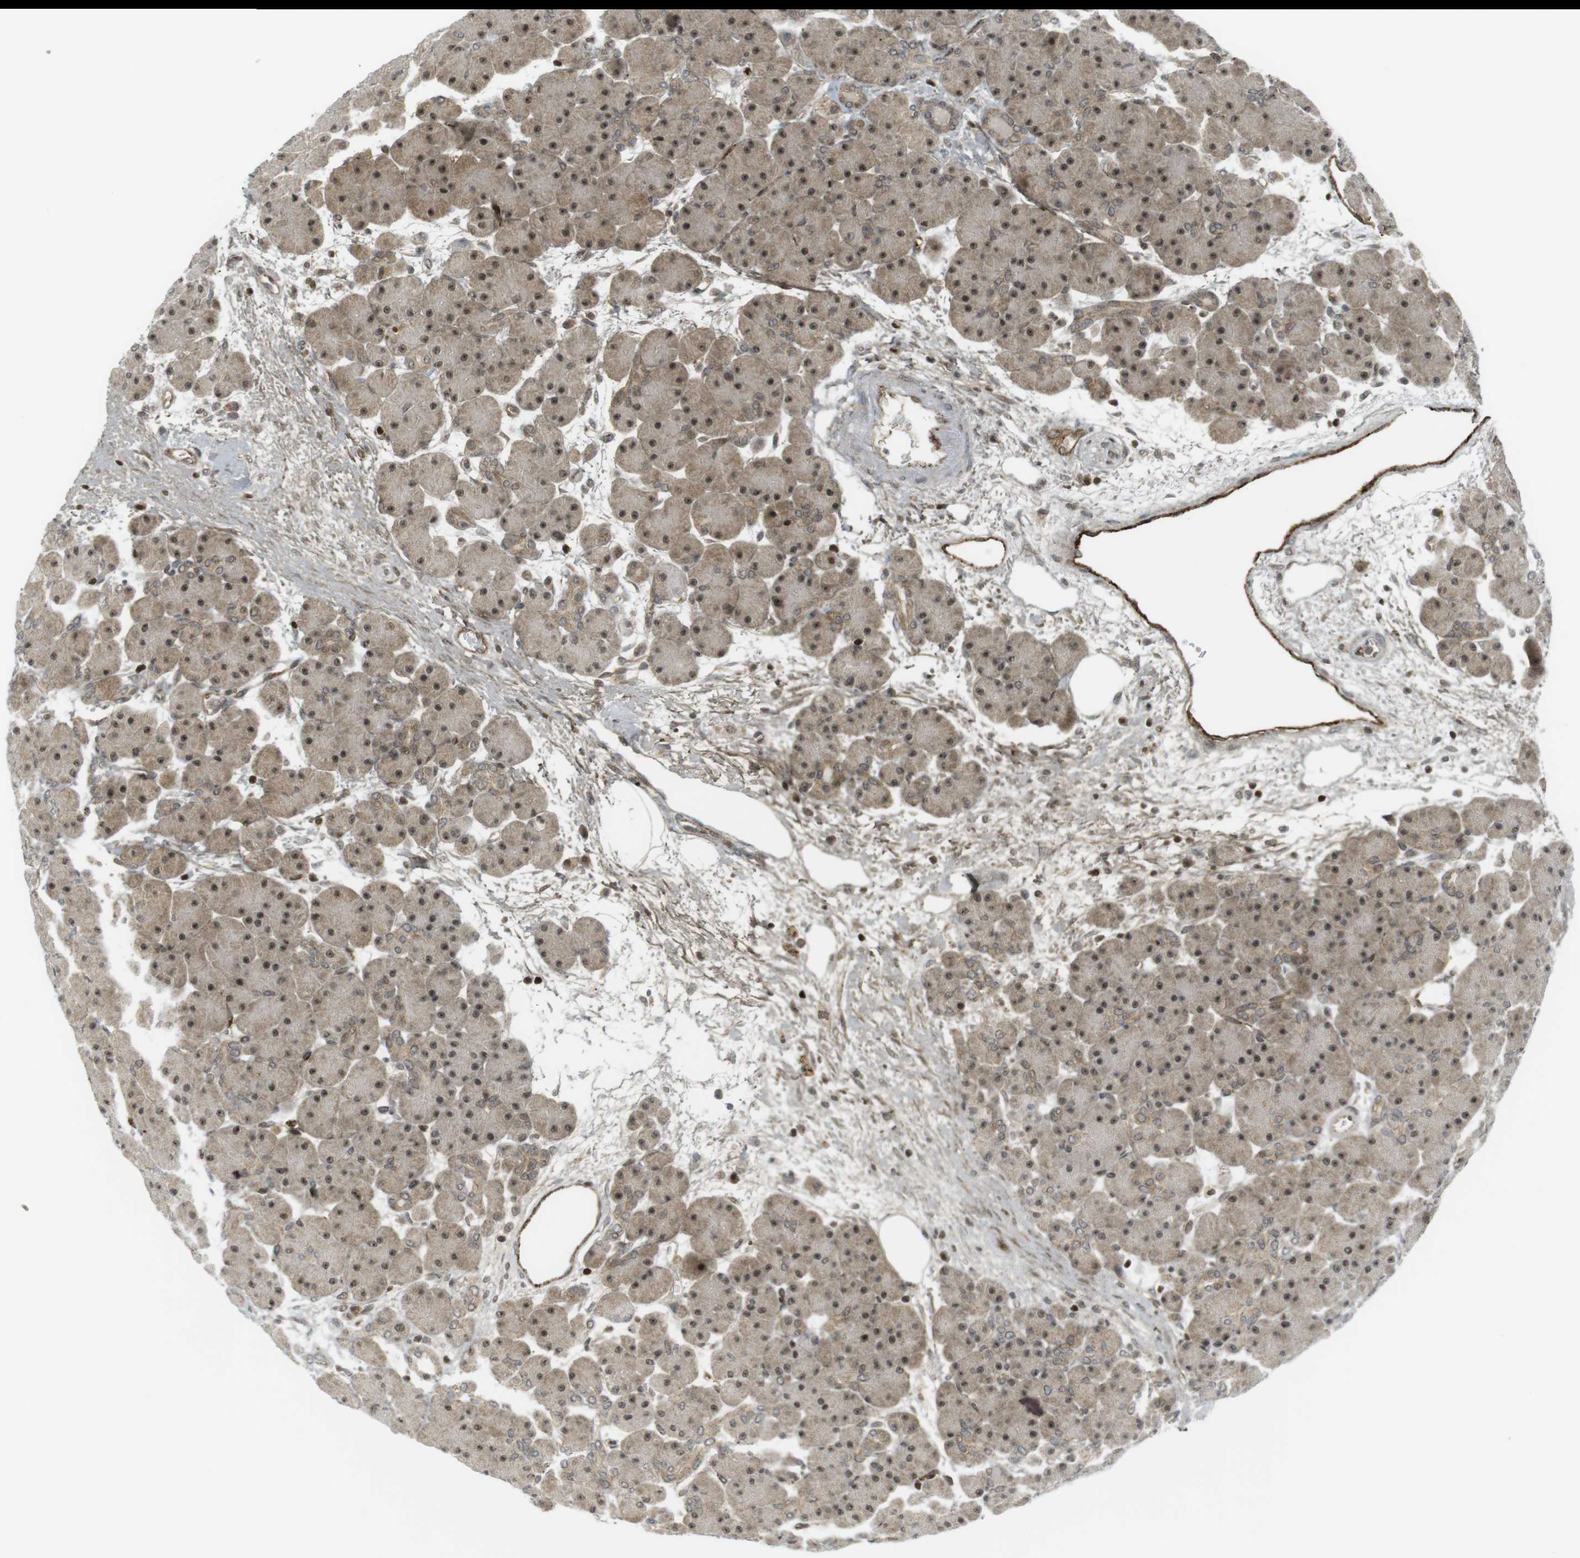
{"staining": {"intensity": "moderate", "quantity": ">75%", "location": "cytoplasmic/membranous,nuclear"}, "tissue": "pancreas", "cell_type": "Exocrine glandular cells", "image_type": "normal", "snomed": [{"axis": "morphology", "description": "Normal tissue, NOS"}, {"axis": "topography", "description": "Pancreas"}], "caption": "Immunohistochemical staining of normal pancreas shows medium levels of moderate cytoplasmic/membranous,nuclear expression in about >75% of exocrine glandular cells. The staining is performed using DAB brown chromogen to label protein expression. The nuclei are counter-stained blue using hematoxylin.", "gene": "PPP1R13B", "patient": {"sex": "male", "age": 66}}